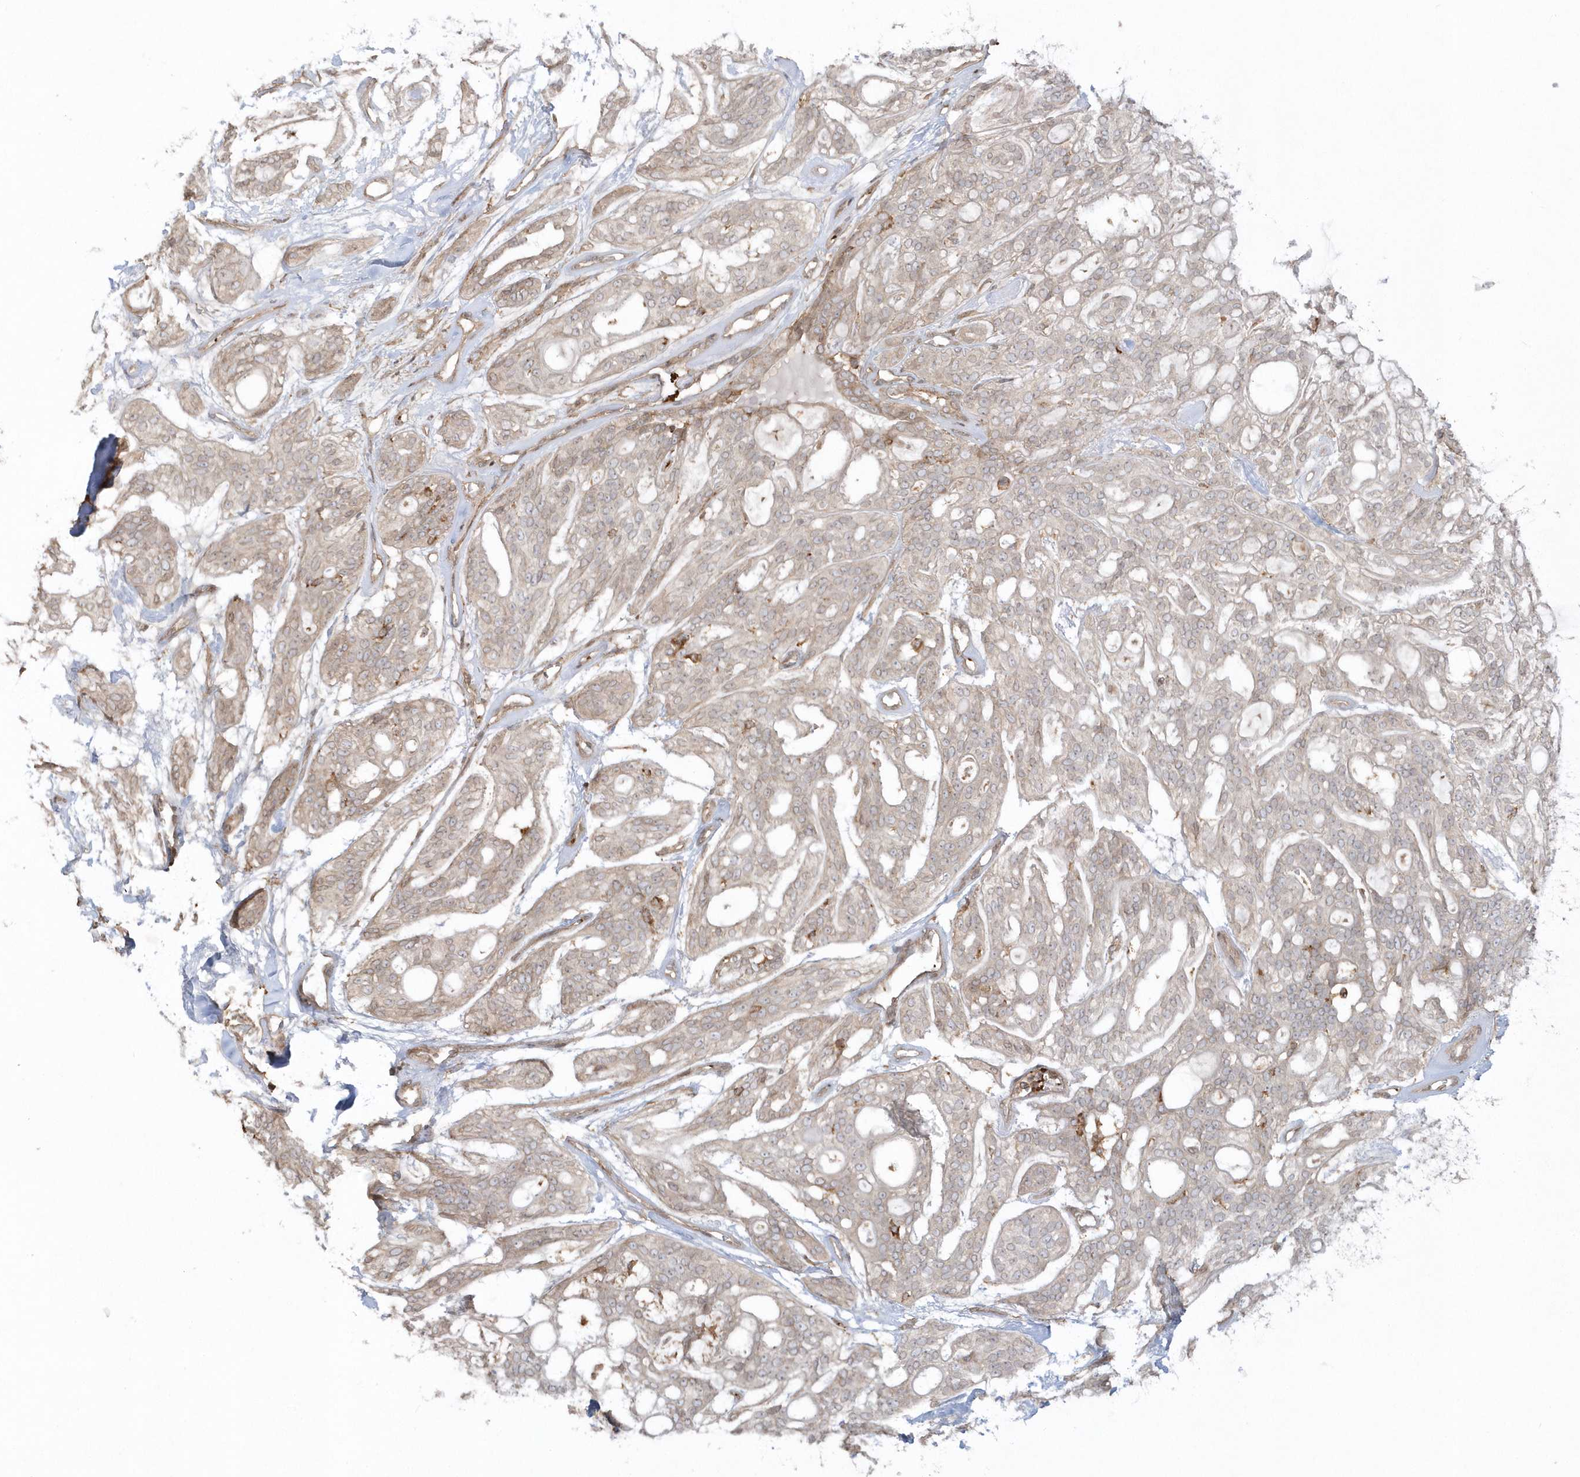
{"staining": {"intensity": "negative", "quantity": "none", "location": "none"}, "tissue": "head and neck cancer", "cell_type": "Tumor cells", "image_type": "cancer", "snomed": [{"axis": "morphology", "description": "Adenocarcinoma, NOS"}, {"axis": "topography", "description": "Head-Neck"}], "caption": "An immunohistochemistry photomicrograph of head and neck cancer is shown. There is no staining in tumor cells of head and neck cancer. (Brightfield microscopy of DAB (3,3'-diaminobenzidine) immunohistochemistry (IHC) at high magnification).", "gene": "BSN", "patient": {"sex": "male", "age": 66}}